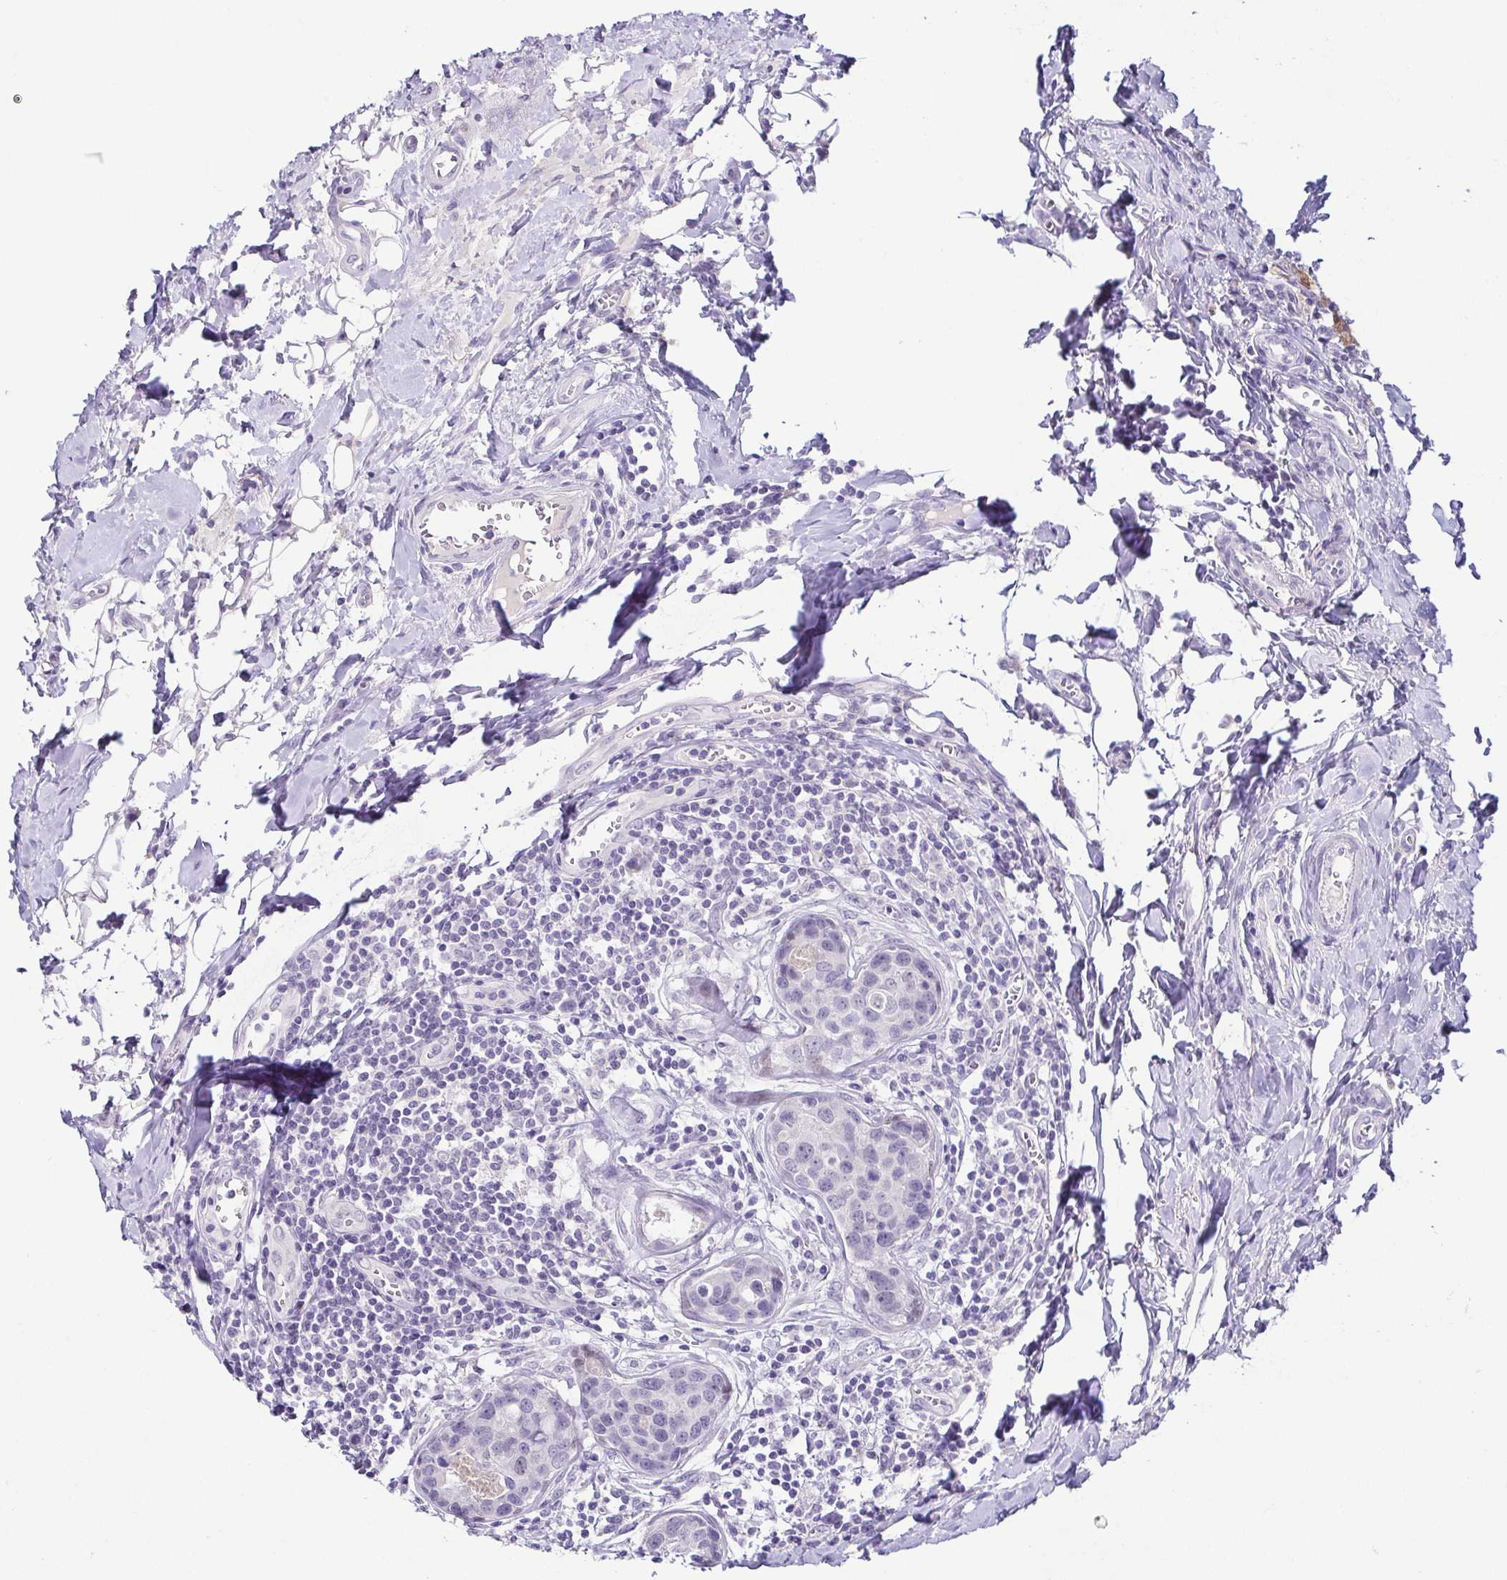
{"staining": {"intensity": "negative", "quantity": "none", "location": "none"}, "tissue": "breast cancer", "cell_type": "Tumor cells", "image_type": "cancer", "snomed": [{"axis": "morphology", "description": "Duct carcinoma"}, {"axis": "topography", "description": "Breast"}], "caption": "This is an IHC image of breast cancer (invasive ductal carcinoma). There is no positivity in tumor cells.", "gene": "TP73", "patient": {"sex": "female", "age": 24}}